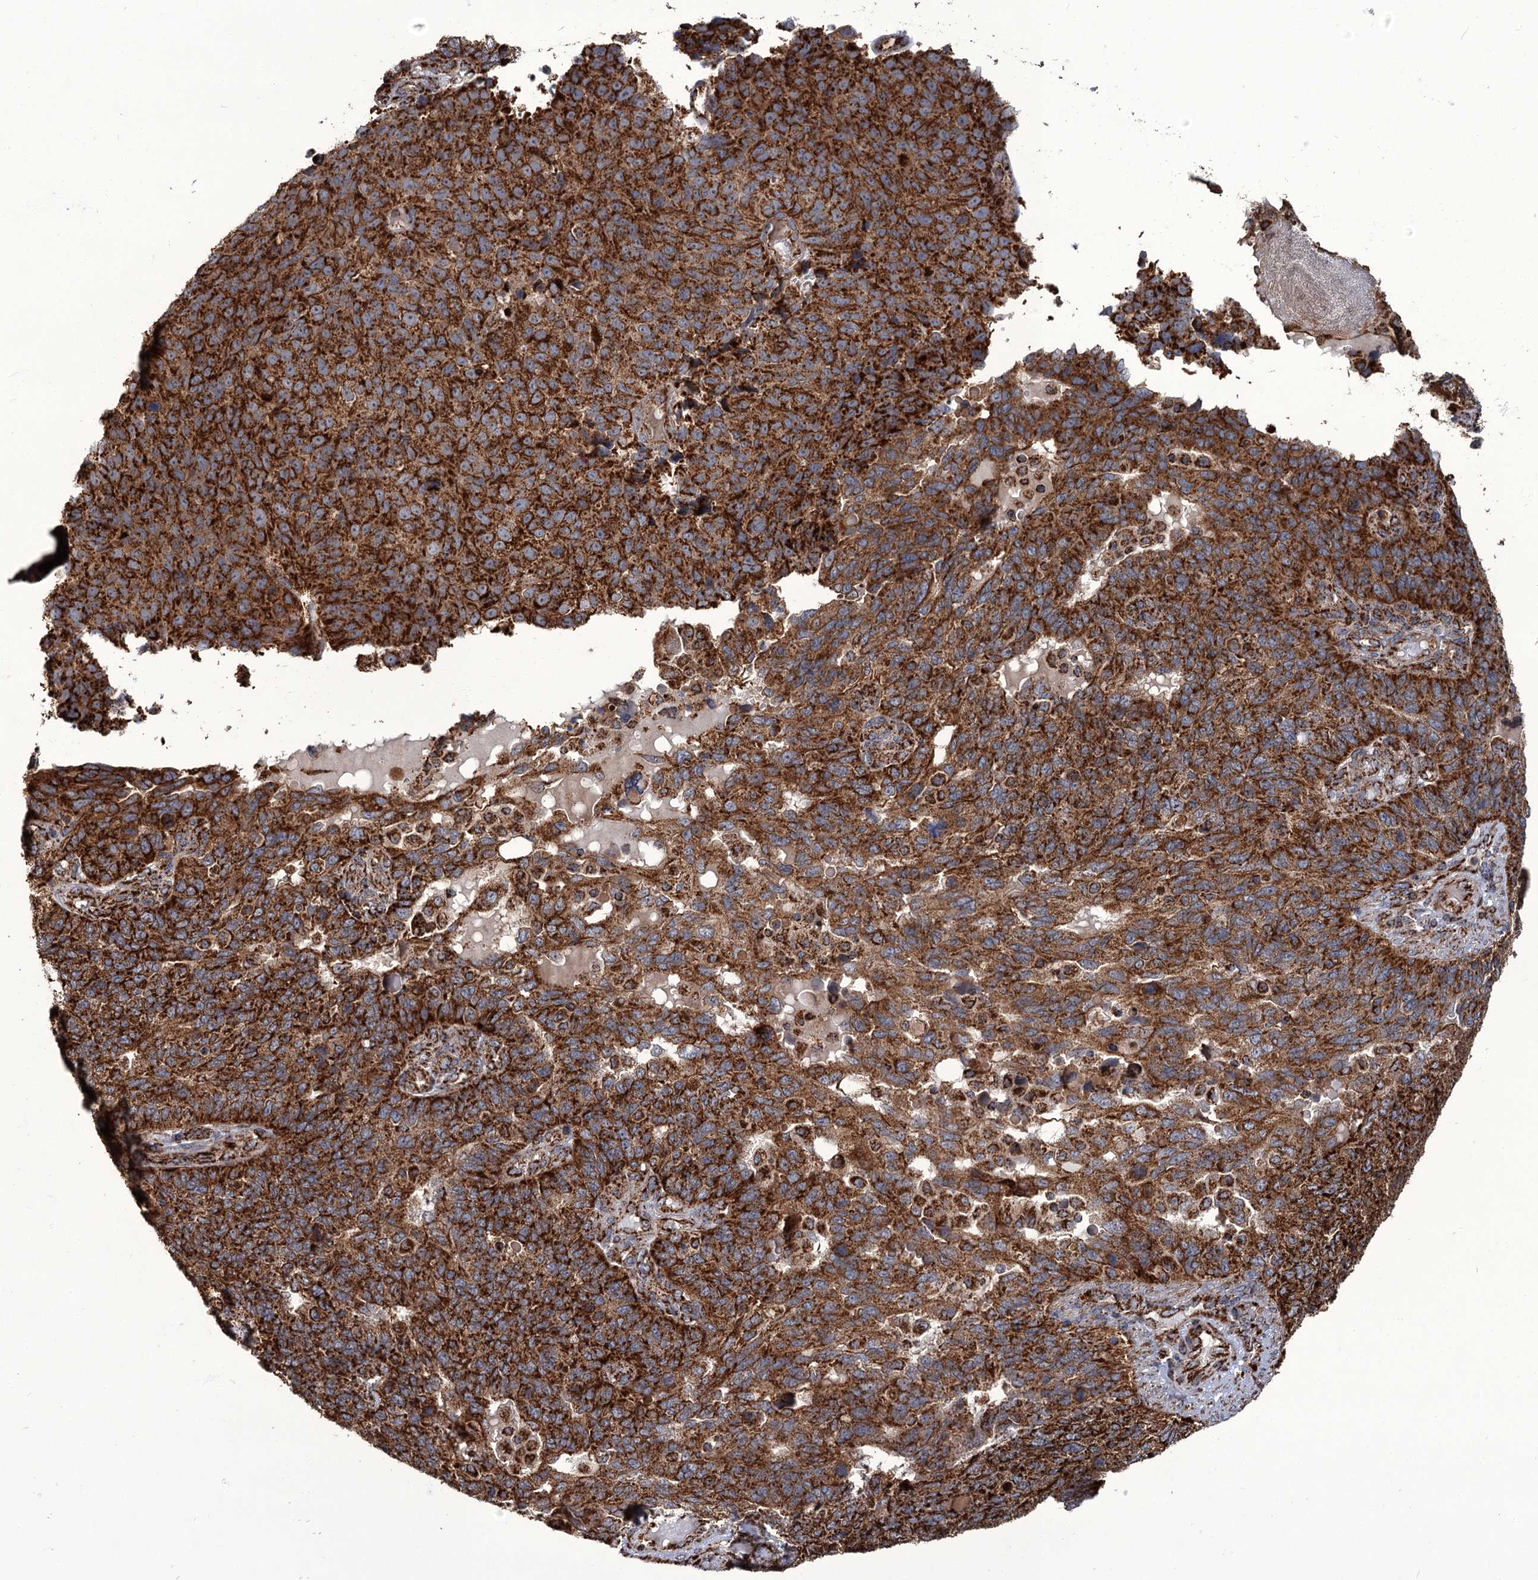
{"staining": {"intensity": "strong", "quantity": ">75%", "location": "cytoplasmic/membranous"}, "tissue": "endometrial cancer", "cell_type": "Tumor cells", "image_type": "cancer", "snomed": [{"axis": "morphology", "description": "Adenocarcinoma, NOS"}, {"axis": "topography", "description": "Endometrium"}], "caption": "DAB immunohistochemical staining of endometrial adenocarcinoma shows strong cytoplasmic/membranous protein staining in about >75% of tumor cells. (Brightfield microscopy of DAB IHC at high magnification).", "gene": "APH1A", "patient": {"sex": "female", "age": 66}}